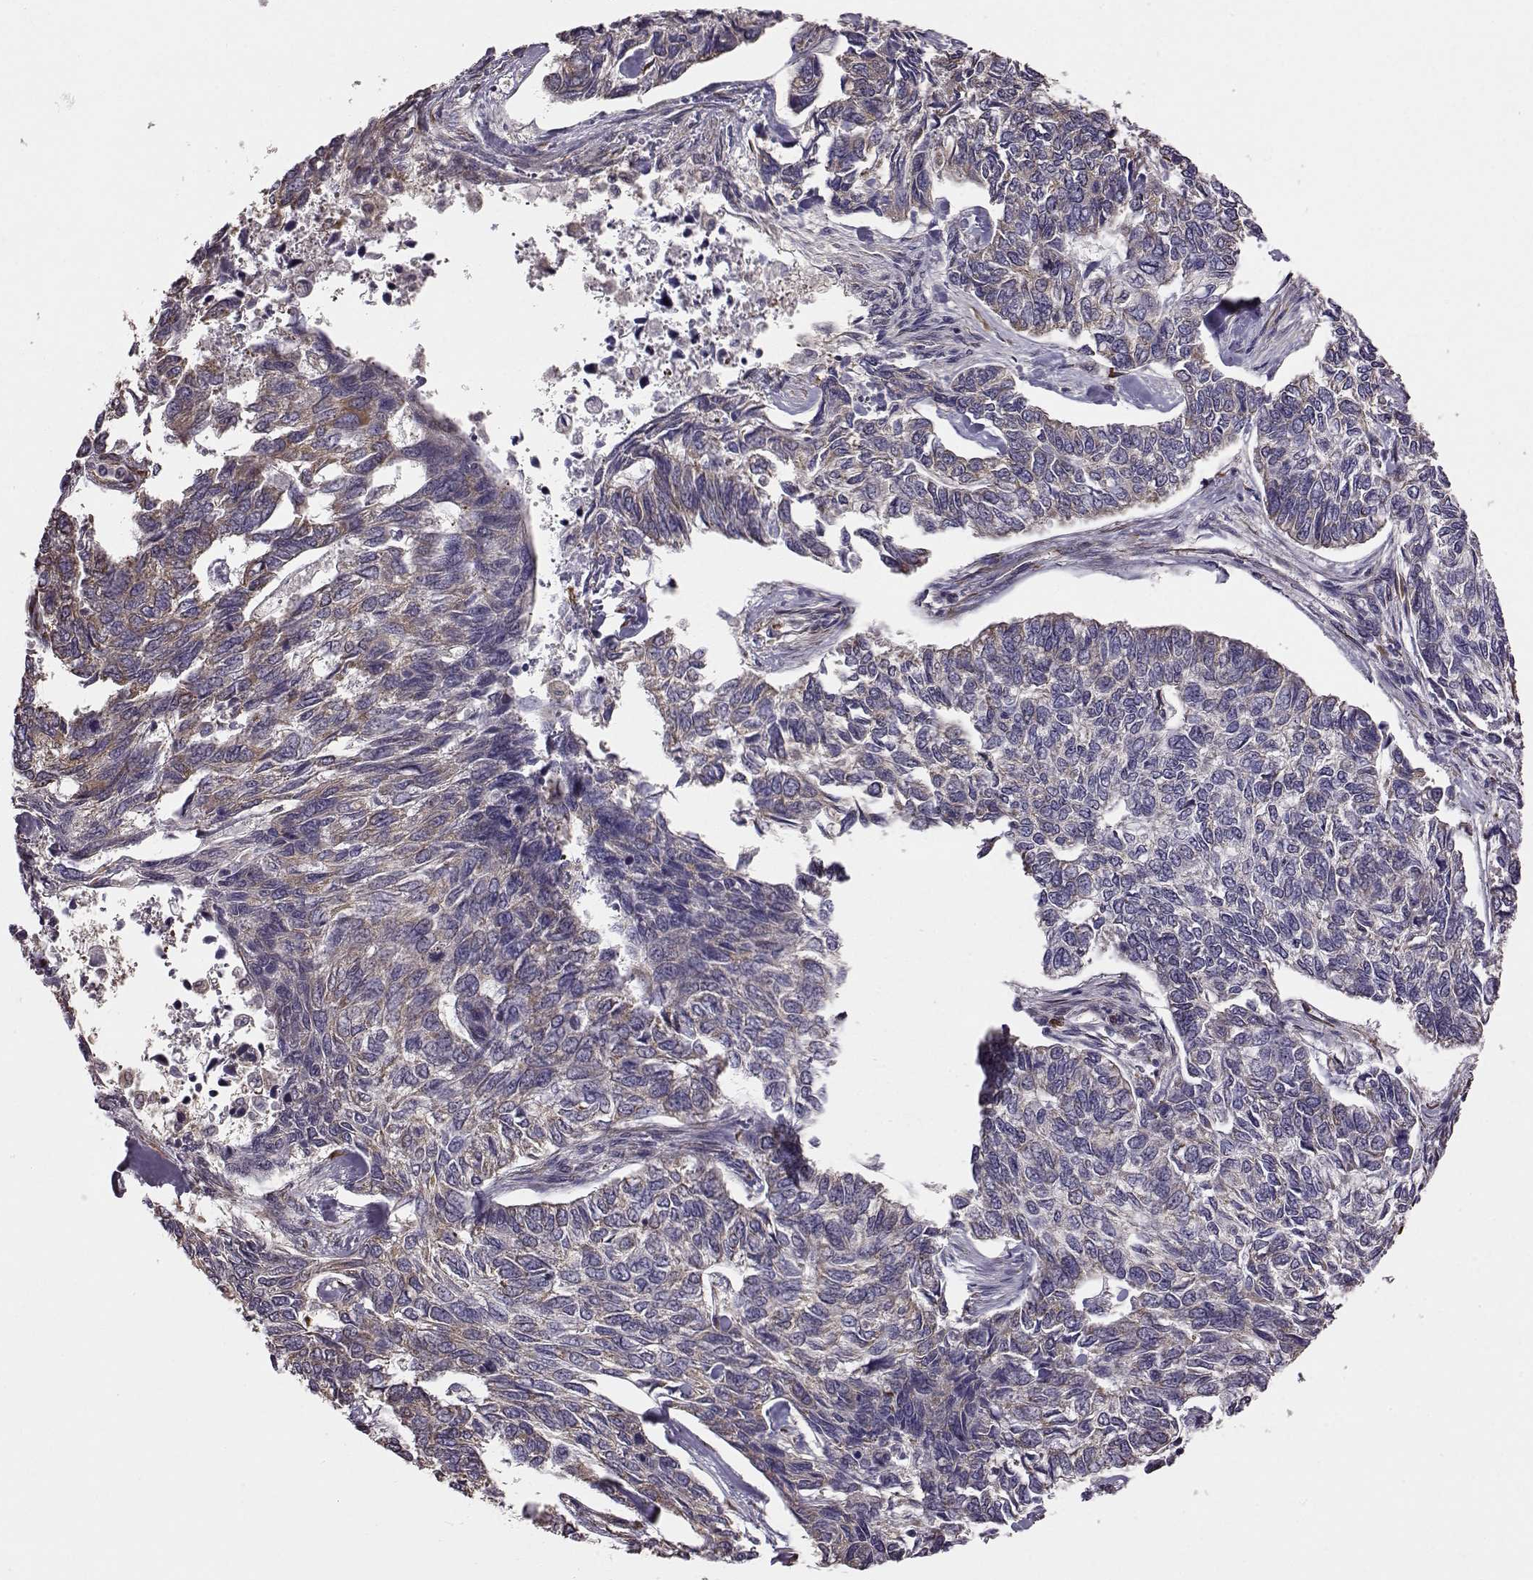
{"staining": {"intensity": "weak", "quantity": "<25%", "location": "cytoplasmic/membranous"}, "tissue": "skin cancer", "cell_type": "Tumor cells", "image_type": "cancer", "snomed": [{"axis": "morphology", "description": "Basal cell carcinoma"}, {"axis": "topography", "description": "Skin"}], "caption": "Human skin cancer (basal cell carcinoma) stained for a protein using immunohistochemistry (IHC) shows no staining in tumor cells.", "gene": "ADGRG2", "patient": {"sex": "female", "age": 65}}